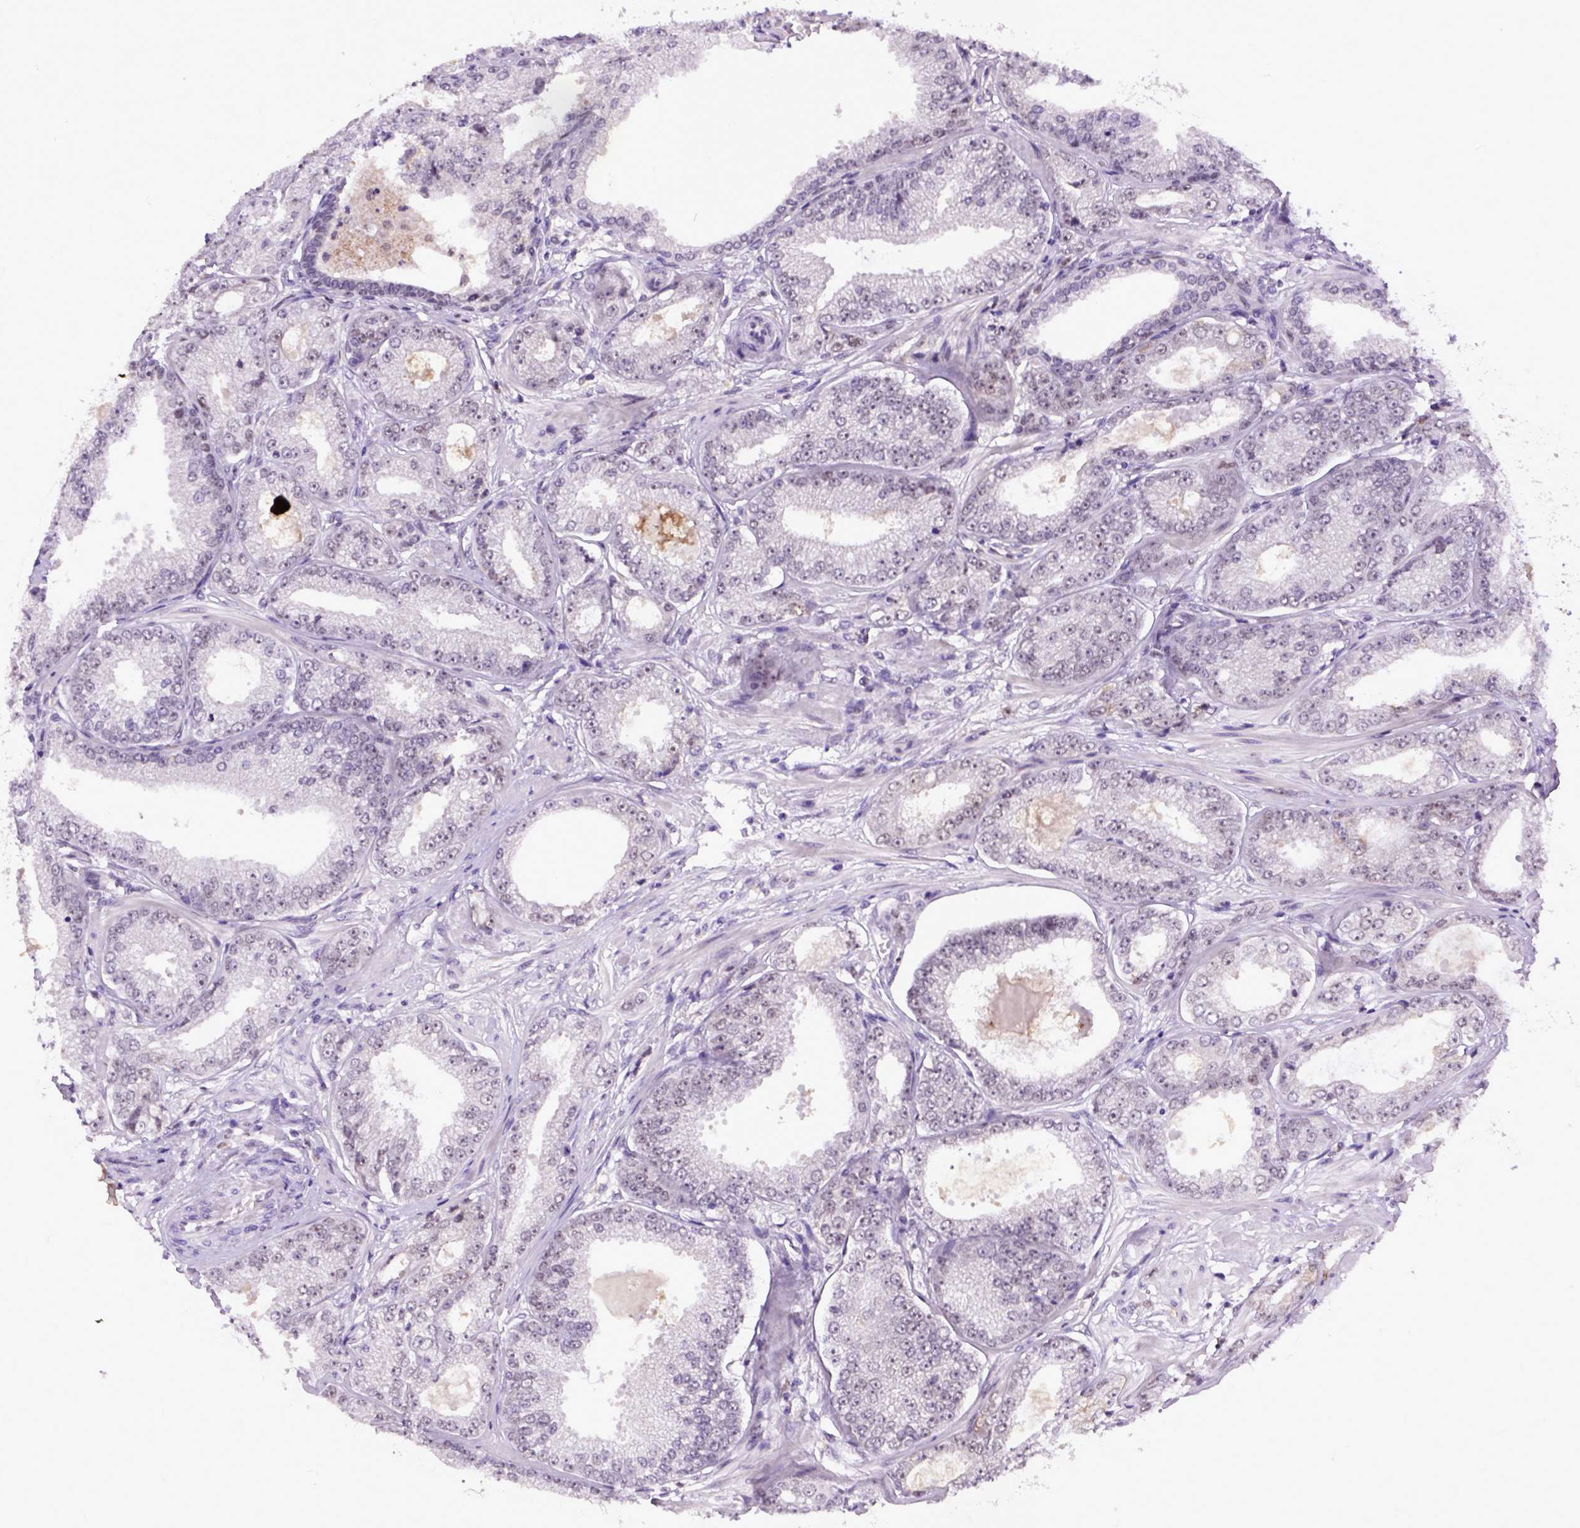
{"staining": {"intensity": "moderate", "quantity": "<25%", "location": "cytoplasmic/membranous"}, "tissue": "prostate cancer", "cell_type": "Tumor cells", "image_type": "cancer", "snomed": [{"axis": "morphology", "description": "Adenocarcinoma, NOS"}, {"axis": "topography", "description": "Prostate"}], "caption": "Protein expression analysis of human adenocarcinoma (prostate) reveals moderate cytoplasmic/membranous expression in approximately <25% of tumor cells.", "gene": "RCC2", "patient": {"sex": "male", "age": 64}}